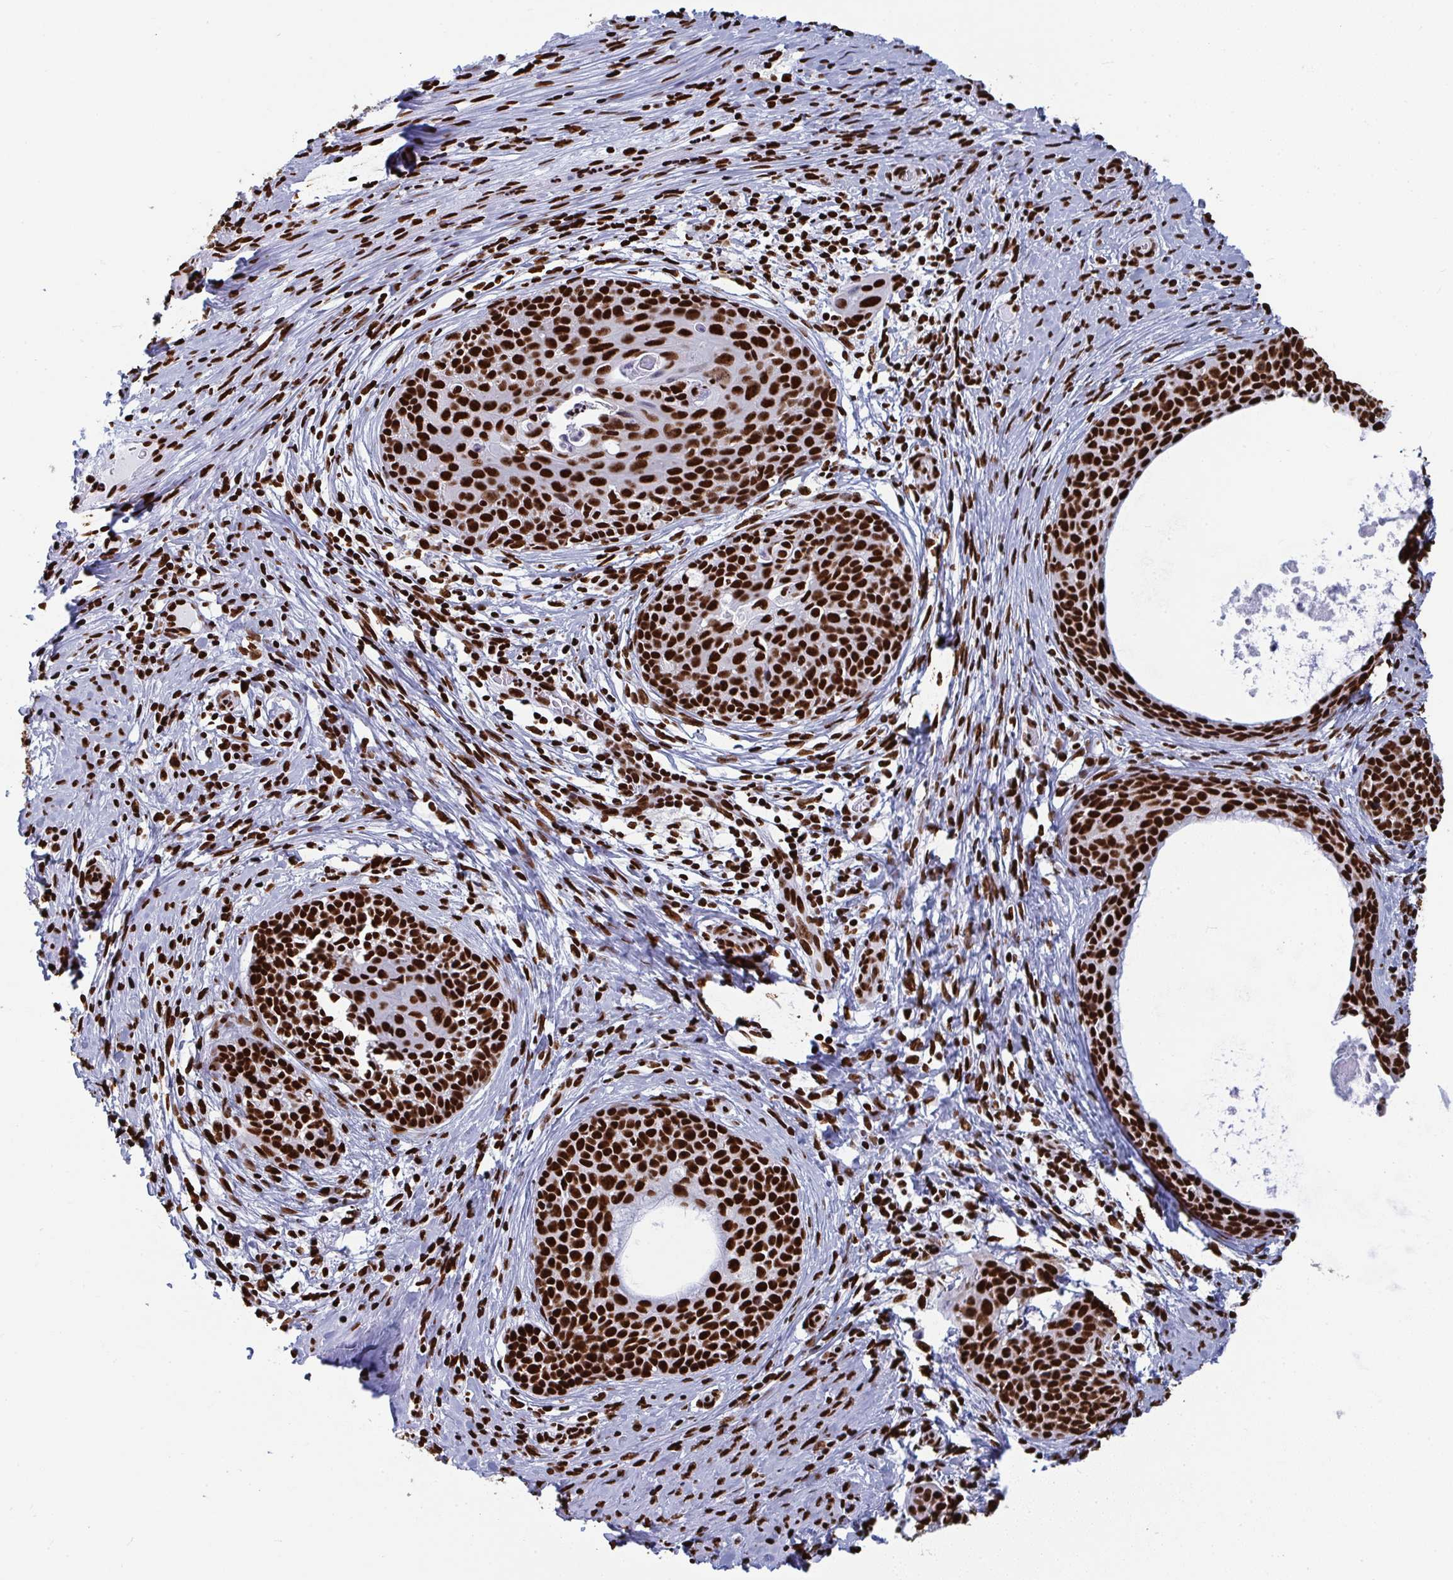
{"staining": {"intensity": "strong", "quantity": ">75%", "location": "nuclear"}, "tissue": "cervical cancer", "cell_type": "Tumor cells", "image_type": "cancer", "snomed": [{"axis": "morphology", "description": "Squamous cell carcinoma, NOS"}, {"axis": "morphology", "description": "Adenocarcinoma, NOS"}, {"axis": "topography", "description": "Cervix"}], "caption": "Strong nuclear expression for a protein is seen in approximately >75% of tumor cells of cervical adenocarcinoma using immunohistochemistry.", "gene": "GAR1", "patient": {"sex": "female", "age": 52}}